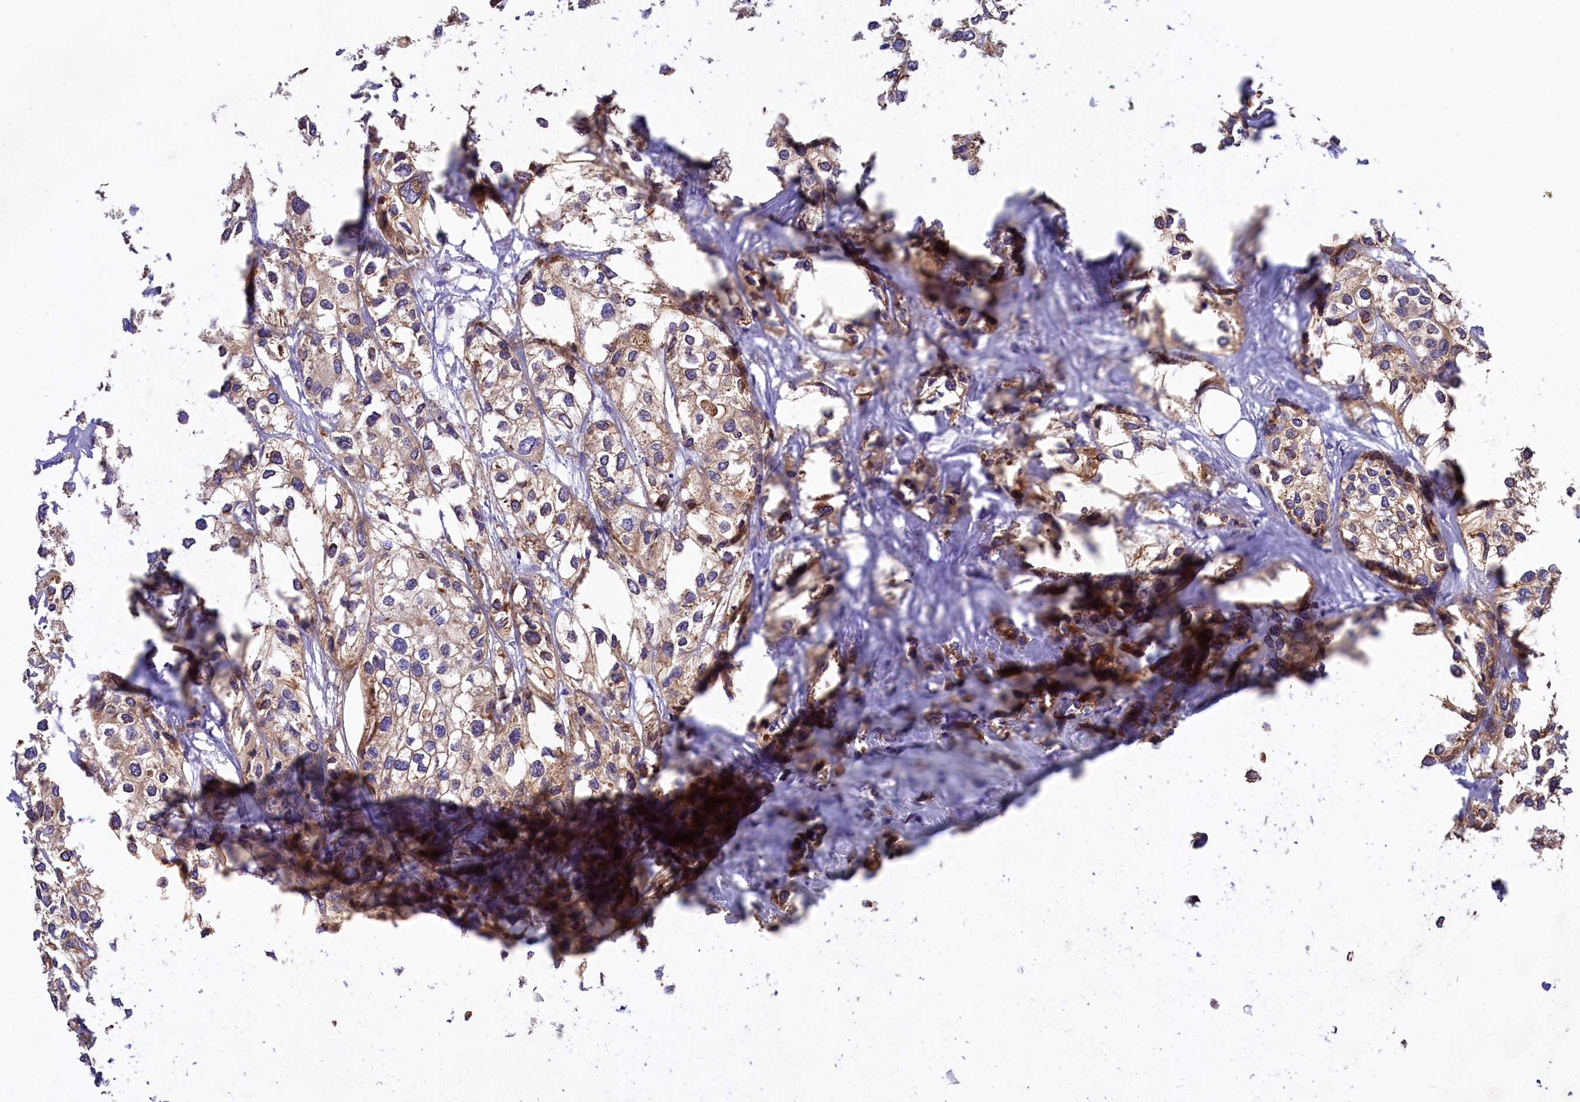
{"staining": {"intensity": "weak", "quantity": "<25%", "location": "cytoplasmic/membranous"}, "tissue": "urothelial cancer", "cell_type": "Tumor cells", "image_type": "cancer", "snomed": [{"axis": "morphology", "description": "Urothelial carcinoma, High grade"}, {"axis": "topography", "description": "Urinary bladder"}], "caption": "Immunohistochemistry photomicrograph of neoplastic tissue: urothelial carcinoma (high-grade) stained with DAB (3,3'-diaminobenzidine) demonstrates no significant protein positivity in tumor cells.", "gene": "EPS8L2", "patient": {"sex": "male", "age": 64}}